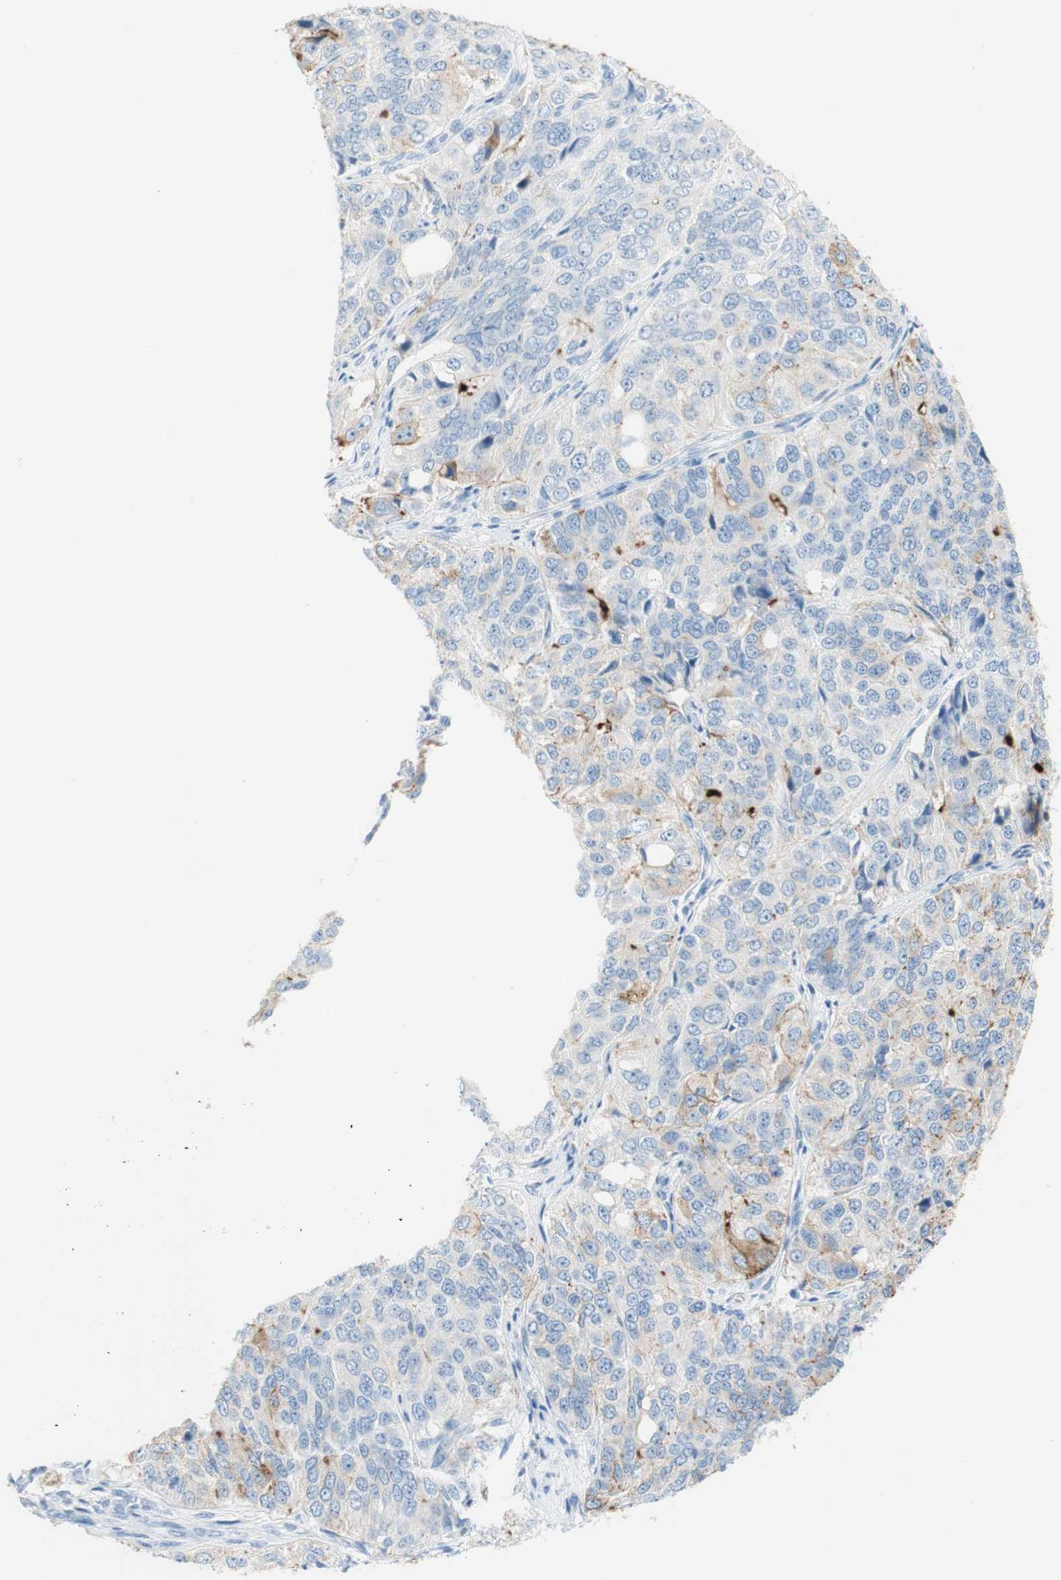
{"staining": {"intensity": "weak", "quantity": "<25%", "location": "cytoplasmic/membranous"}, "tissue": "ovarian cancer", "cell_type": "Tumor cells", "image_type": "cancer", "snomed": [{"axis": "morphology", "description": "Carcinoma, endometroid"}, {"axis": "topography", "description": "Ovary"}], "caption": "This is an immunohistochemistry (IHC) micrograph of human ovarian cancer. There is no expression in tumor cells.", "gene": "CEACAM1", "patient": {"sex": "female", "age": 51}}